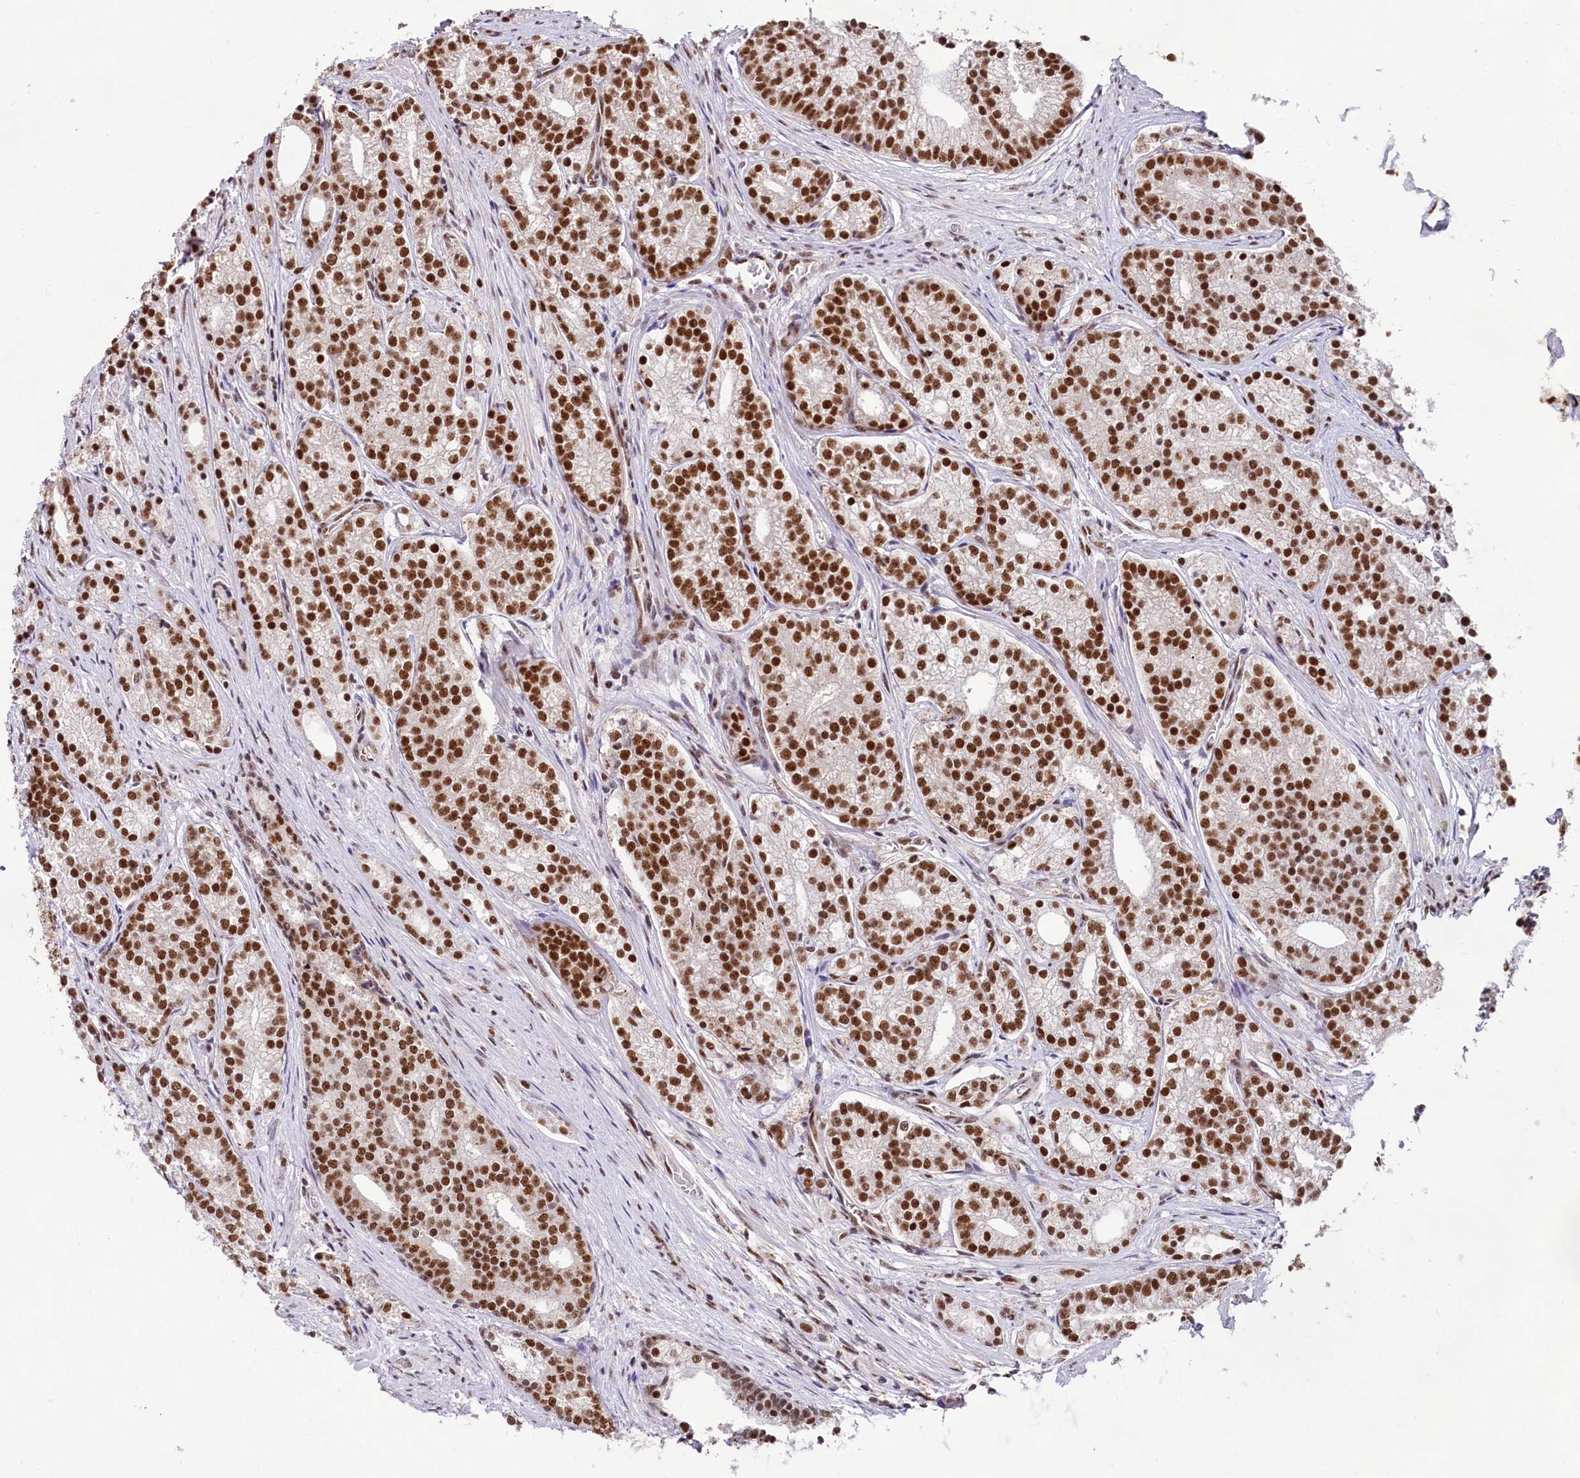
{"staining": {"intensity": "strong", "quantity": ">75%", "location": "nuclear"}, "tissue": "prostate cancer", "cell_type": "Tumor cells", "image_type": "cancer", "snomed": [{"axis": "morphology", "description": "Adenocarcinoma, Low grade"}, {"axis": "topography", "description": "Prostate"}], "caption": "Immunohistochemical staining of prostate cancer (adenocarcinoma (low-grade)) displays high levels of strong nuclear protein positivity in about >75% of tumor cells.", "gene": "HIRA", "patient": {"sex": "male", "age": 71}}